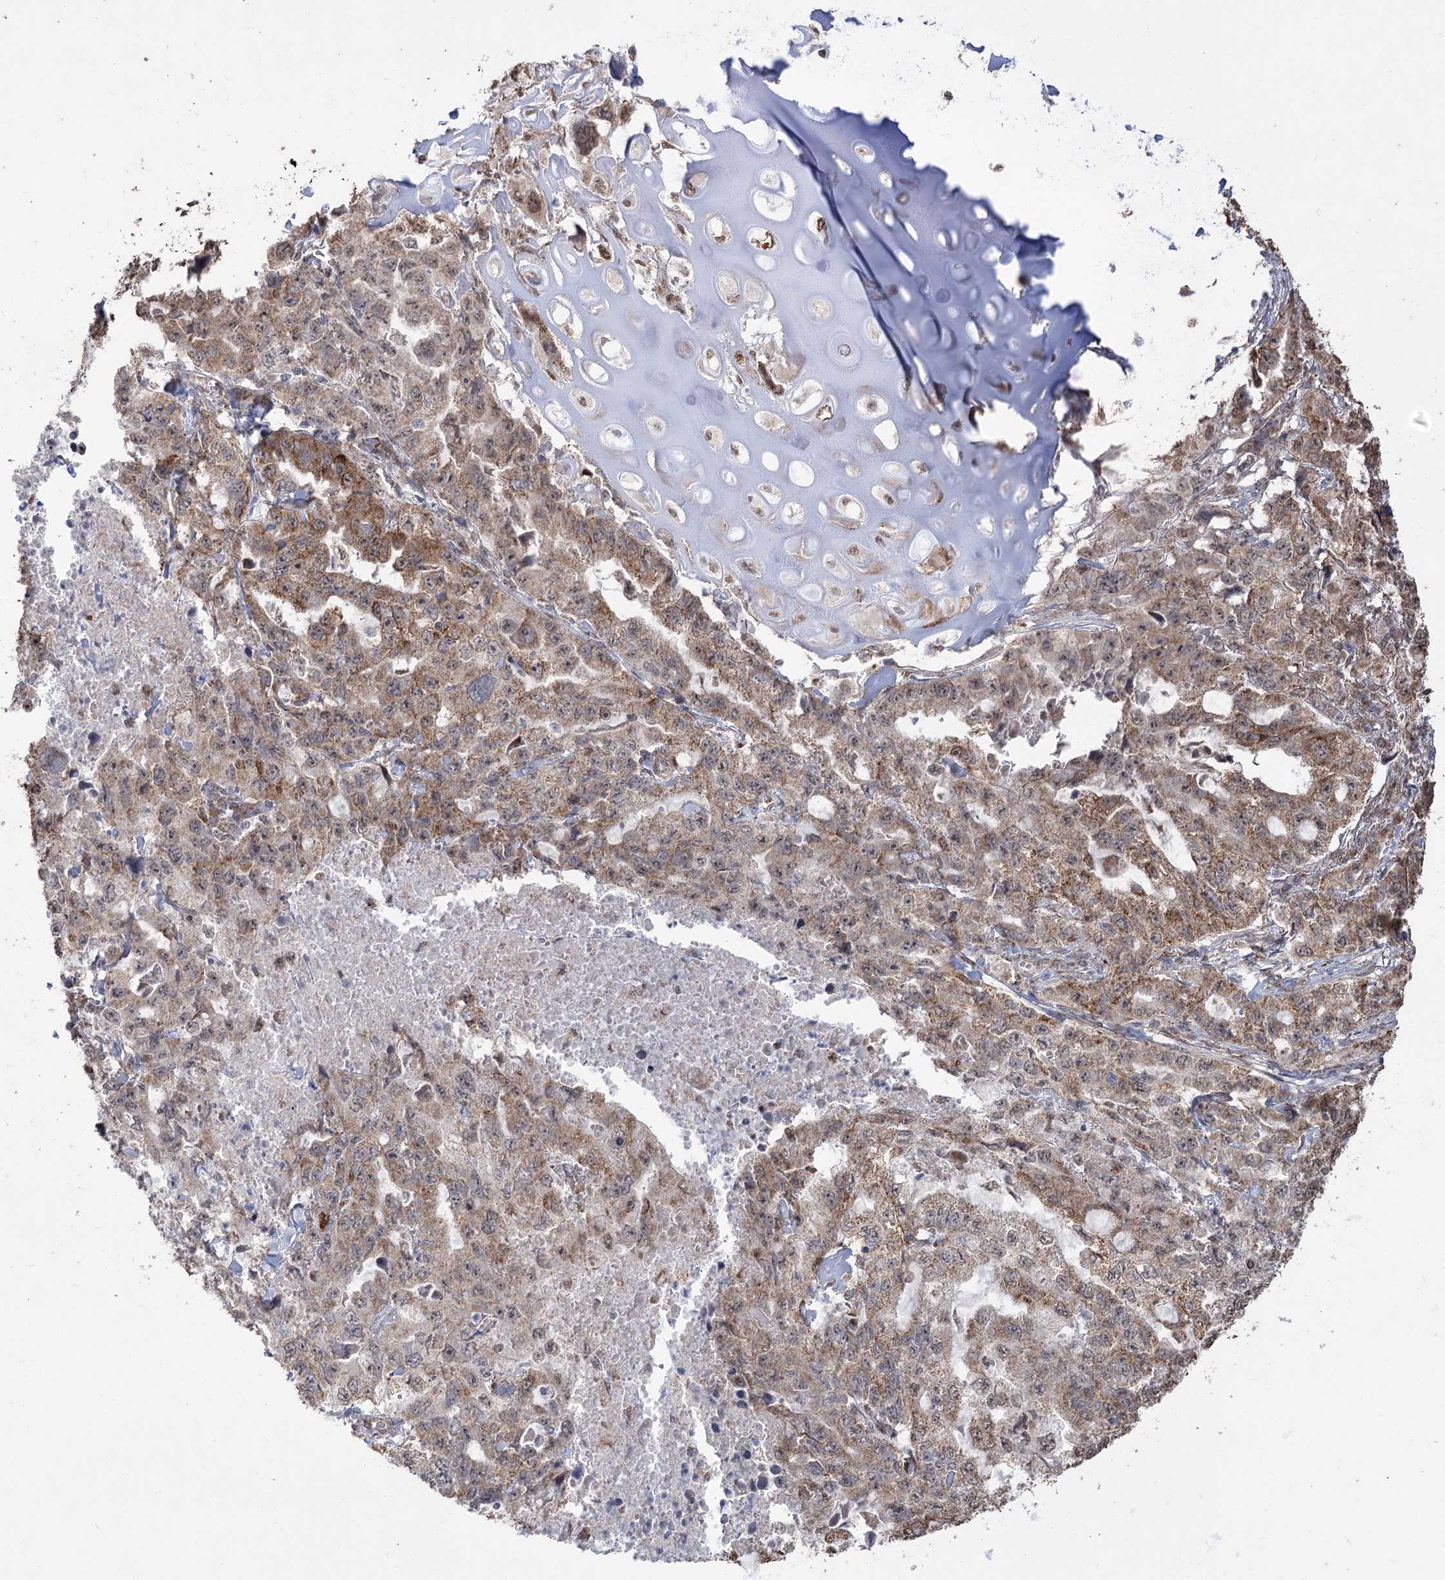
{"staining": {"intensity": "moderate", "quantity": ">75%", "location": "cytoplasmic/membranous"}, "tissue": "lung cancer", "cell_type": "Tumor cells", "image_type": "cancer", "snomed": [{"axis": "morphology", "description": "Adenocarcinoma, NOS"}, {"axis": "topography", "description": "Lung"}], "caption": "Human lung cancer stained with a protein marker exhibits moderate staining in tumor cells.", "gene": "ZSCAN23", "patient": {"sex": "female", "age": 51}}